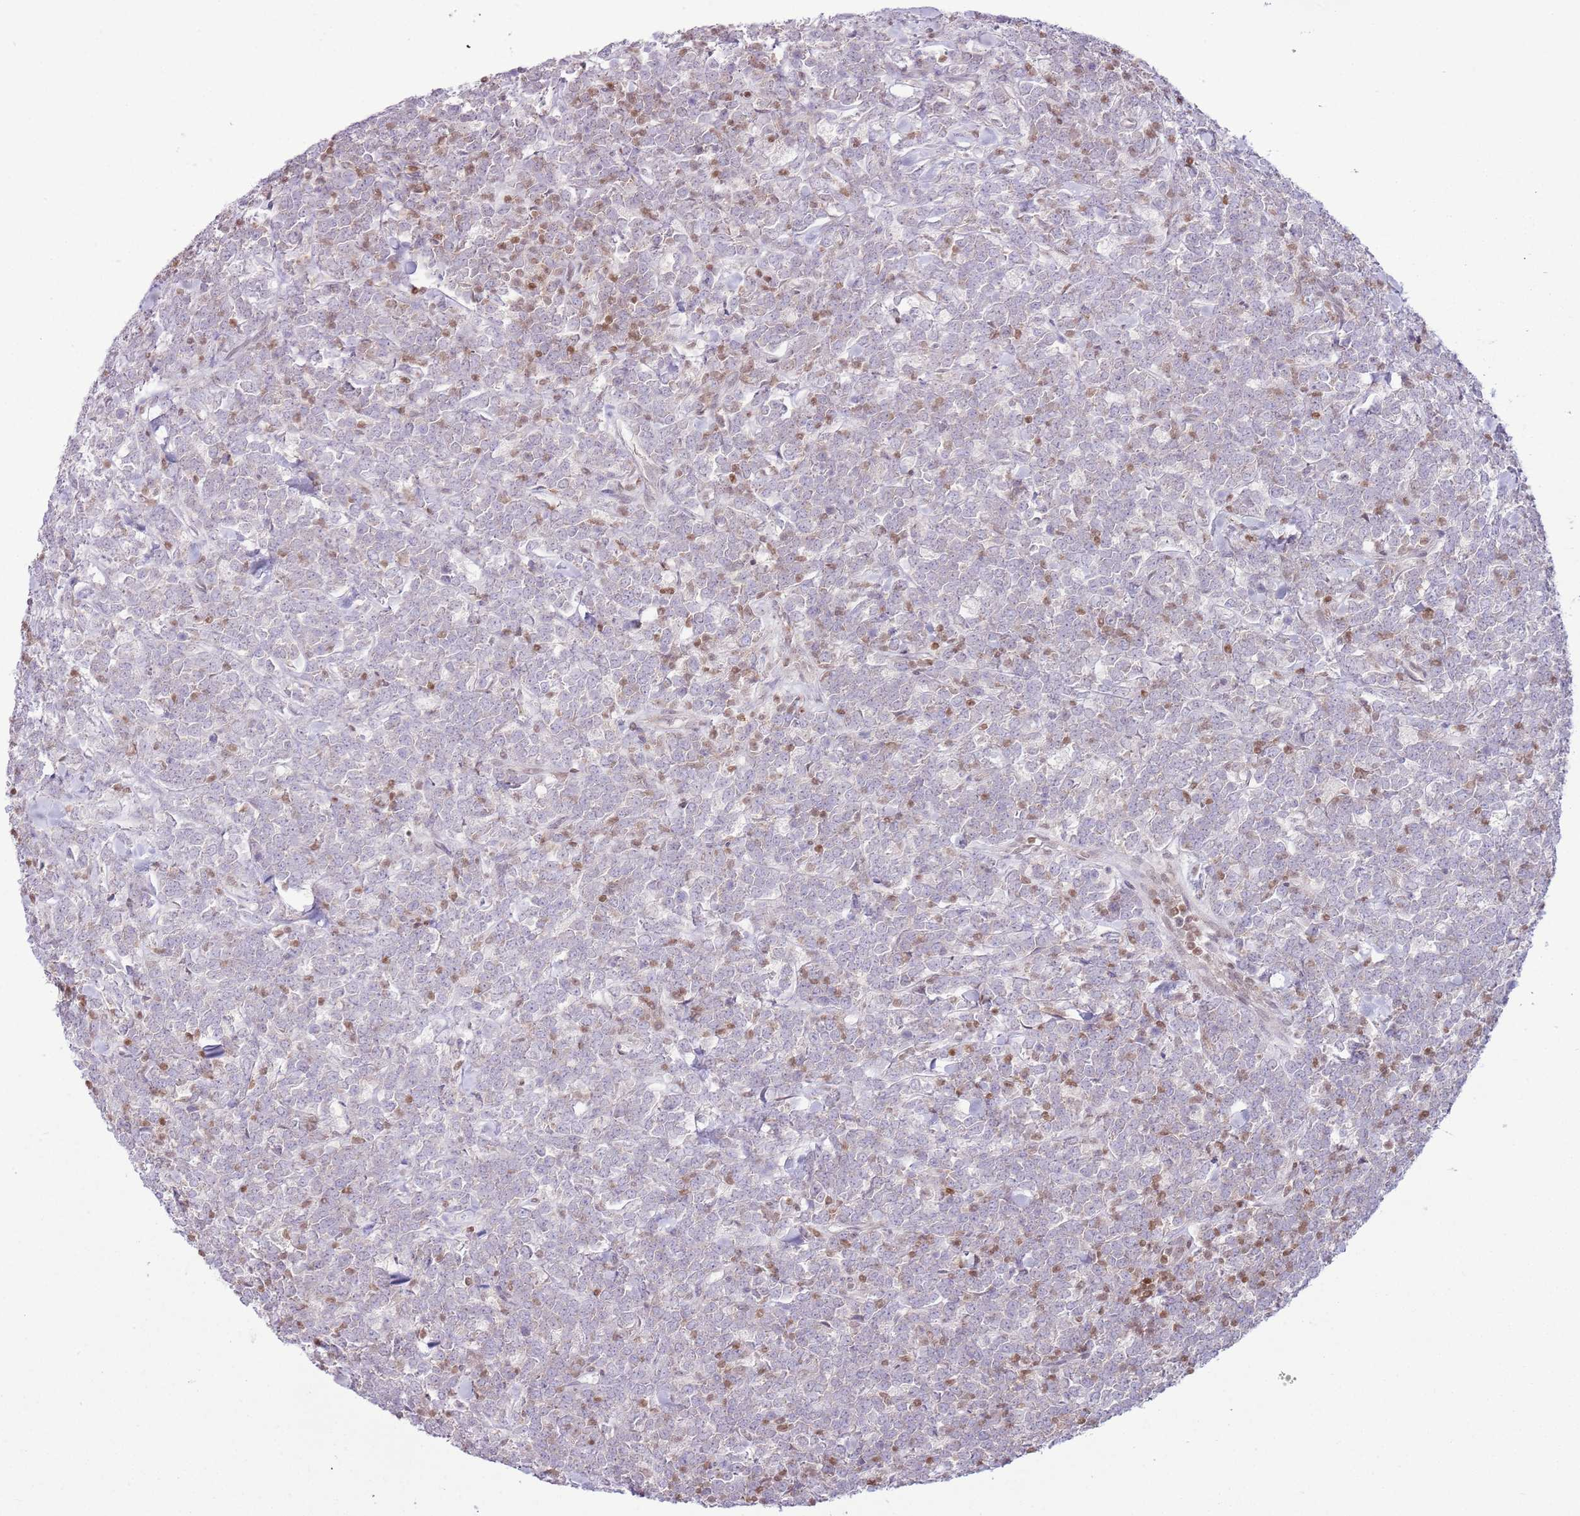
{"staining": {"intensity": "negative", "quantity": "none", "location": "none"}, "tissue": "lymphoma", "cell_type": "Tumor cells", "image_type": "cancer", "snomed": [{"axis": "morphology", "description": "Malignant lymphoma, non-Hodgkin's type, High grade"}, {"axis": "topography", "description": "Small intestine"}], "caption": "The image shows no significant staining in tumor cells of malignant lymphoma, non-Hodgkin's type (high-grade).", "gene": "SELENOH", "patient": {"sex": "male", "age": 8}}